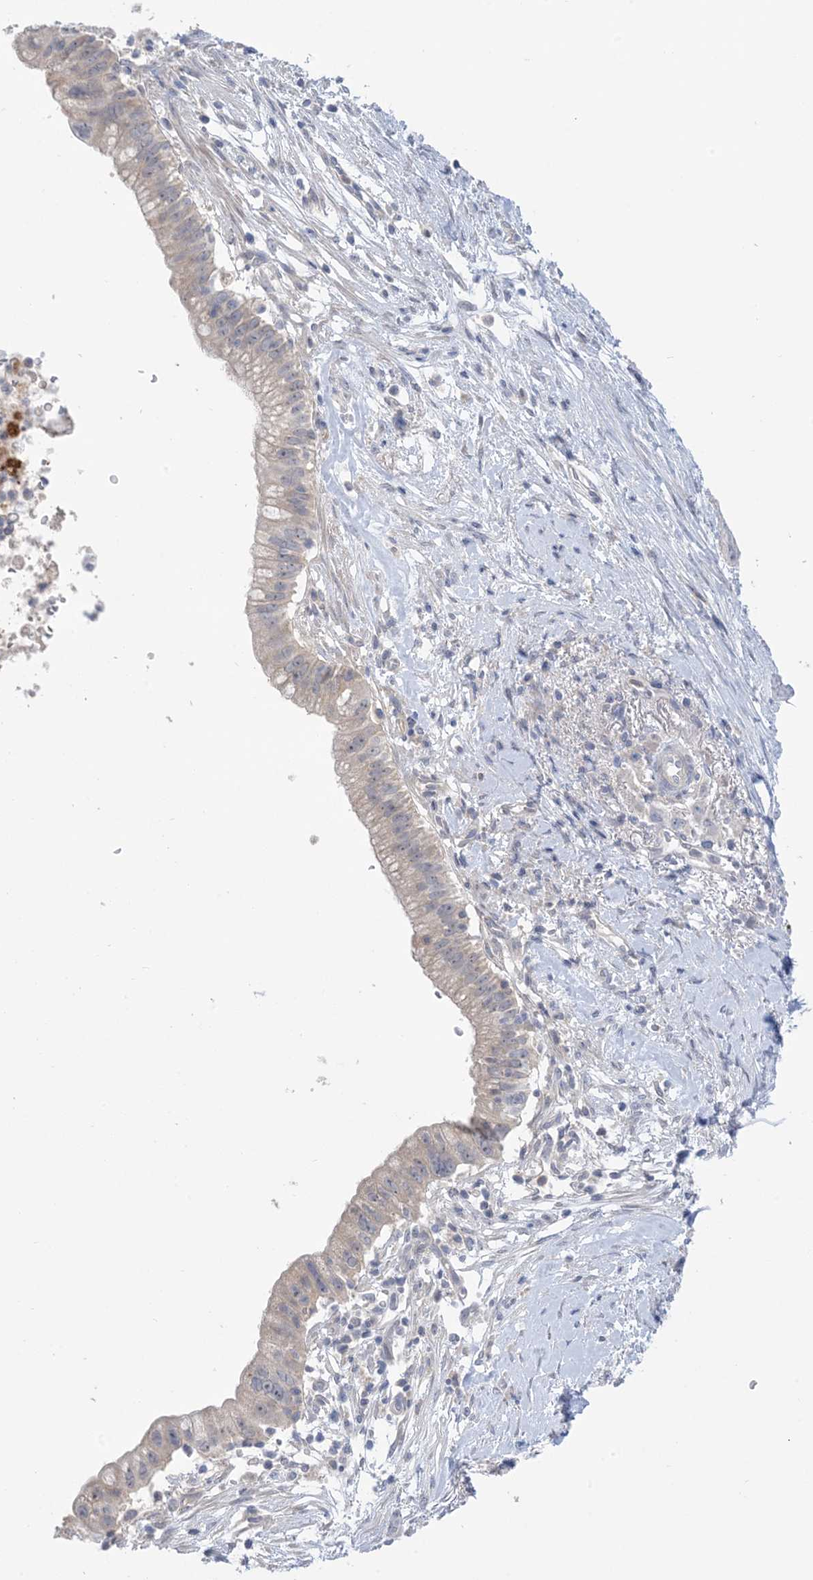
{"staining": {"intensity": "negative", "quantity": "none", "location": "none"}, "tissue": "pancreatic cancer", "cell_type": "Tumor cells", "image_type": "cancer", "snomed": [{"axis": "morphology", "description": "Adenocarcinoma, NOS"}, {"axis": "topography", "description": "Pancreas"}], "caption": "IHC photomicrograph of neoplastic tissue: pancreatic adenocarcinoma stained with DAB (3,3'-diaminobenzidine) shows no significant protein expression in tumor cells.", "gene": "TTYH1", "patient": {"sex": "male", "age": 68}}